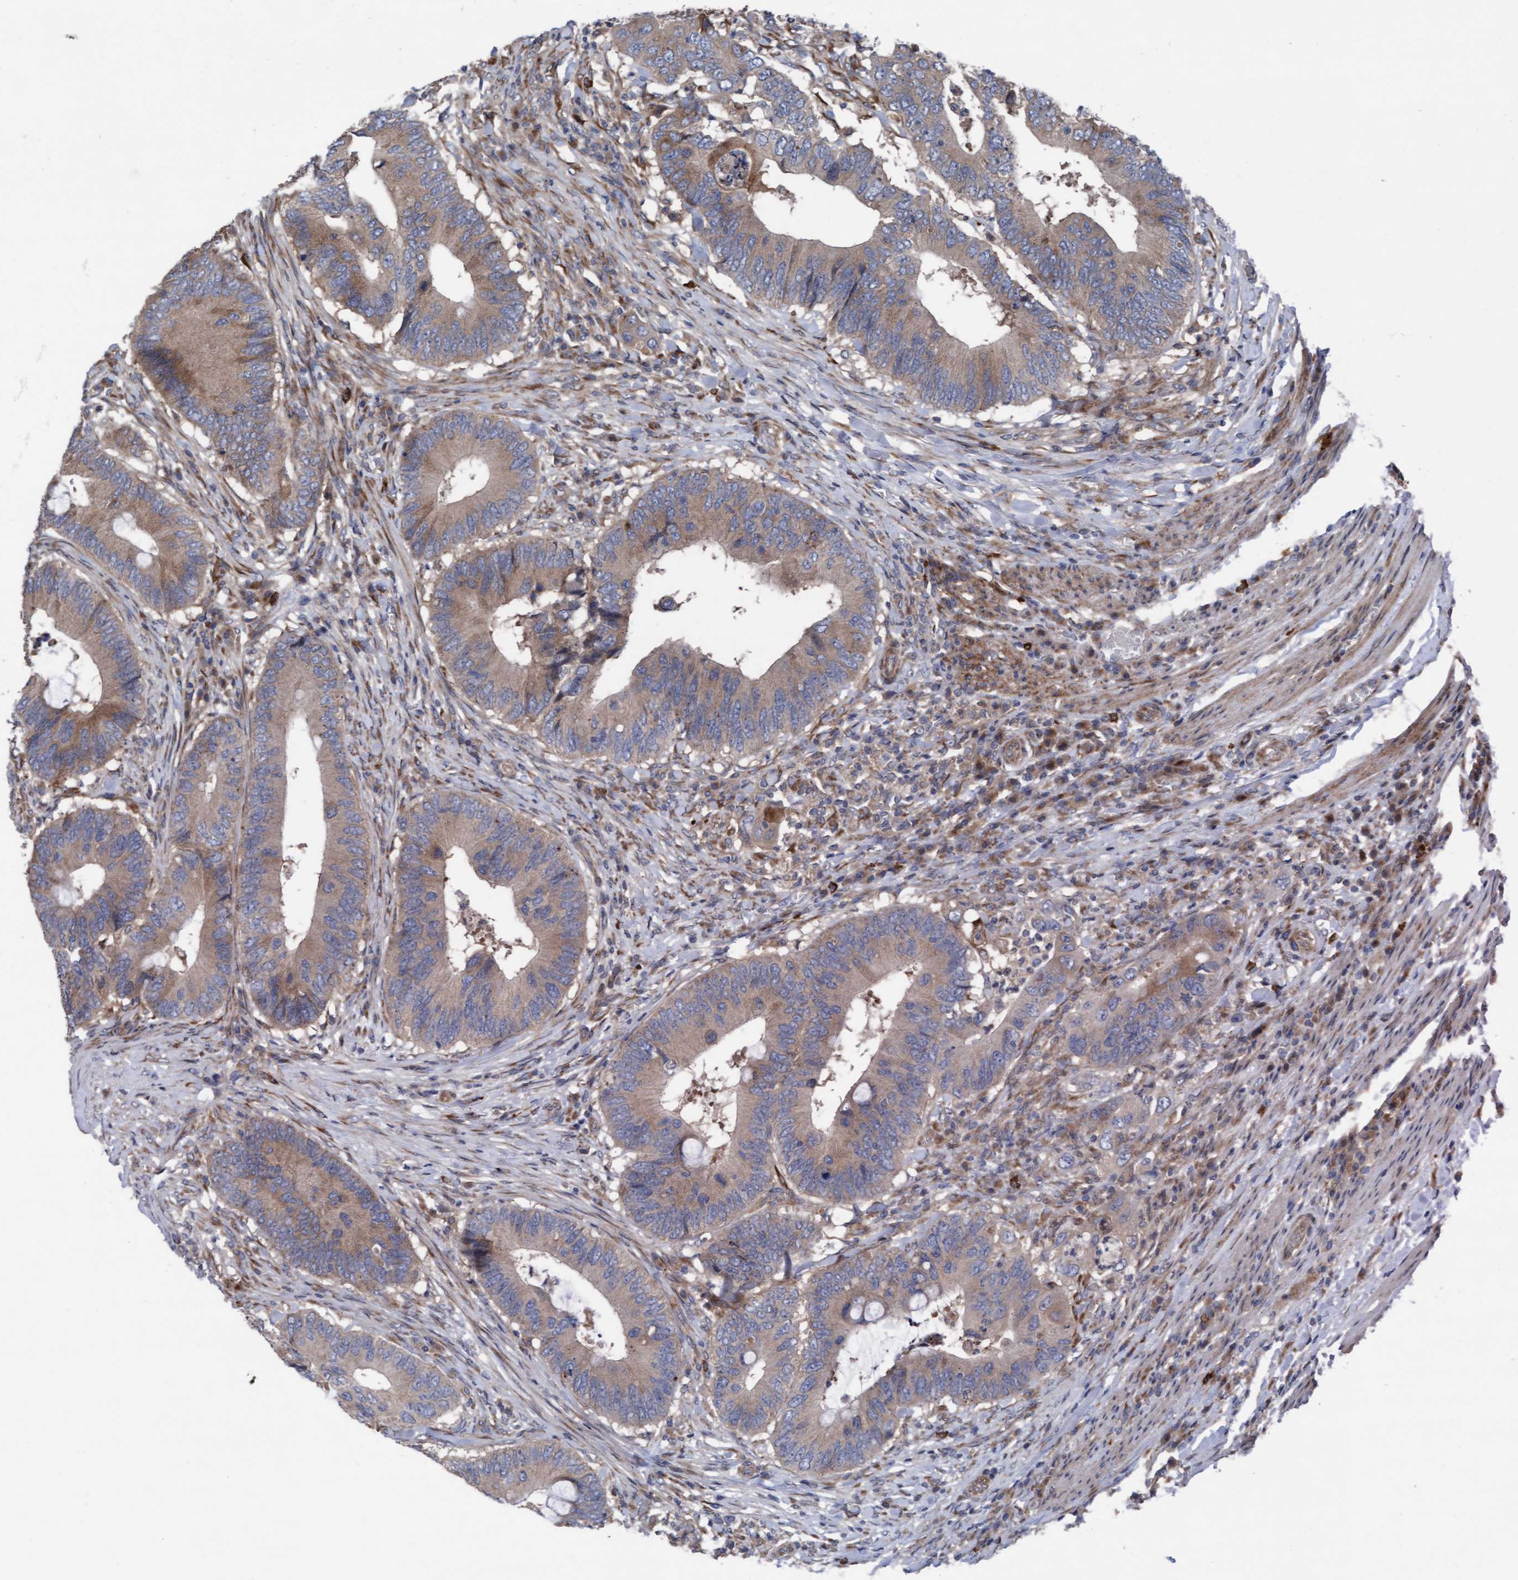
{"staining": {"intensity": "weak", "quantity": ">75%", "location": "cytoplasmic/membranous"}, "tissue": "colorectal cancer", "cell_type": "Tumor cells", "image_type": "cancer", "snomed": [{"axis": "morphology", "description": "Adenocarcinoma, NOS"}, {"axis": "topography", "description": "Colon"}], "caption": "Tumor cells demonstrate low levels of weak cytoplasmic/membranous expression in about >75% of cells in colorectal cancer.", "gene": "KLHL26", "patient": {"sex": "male", "age": 71}}